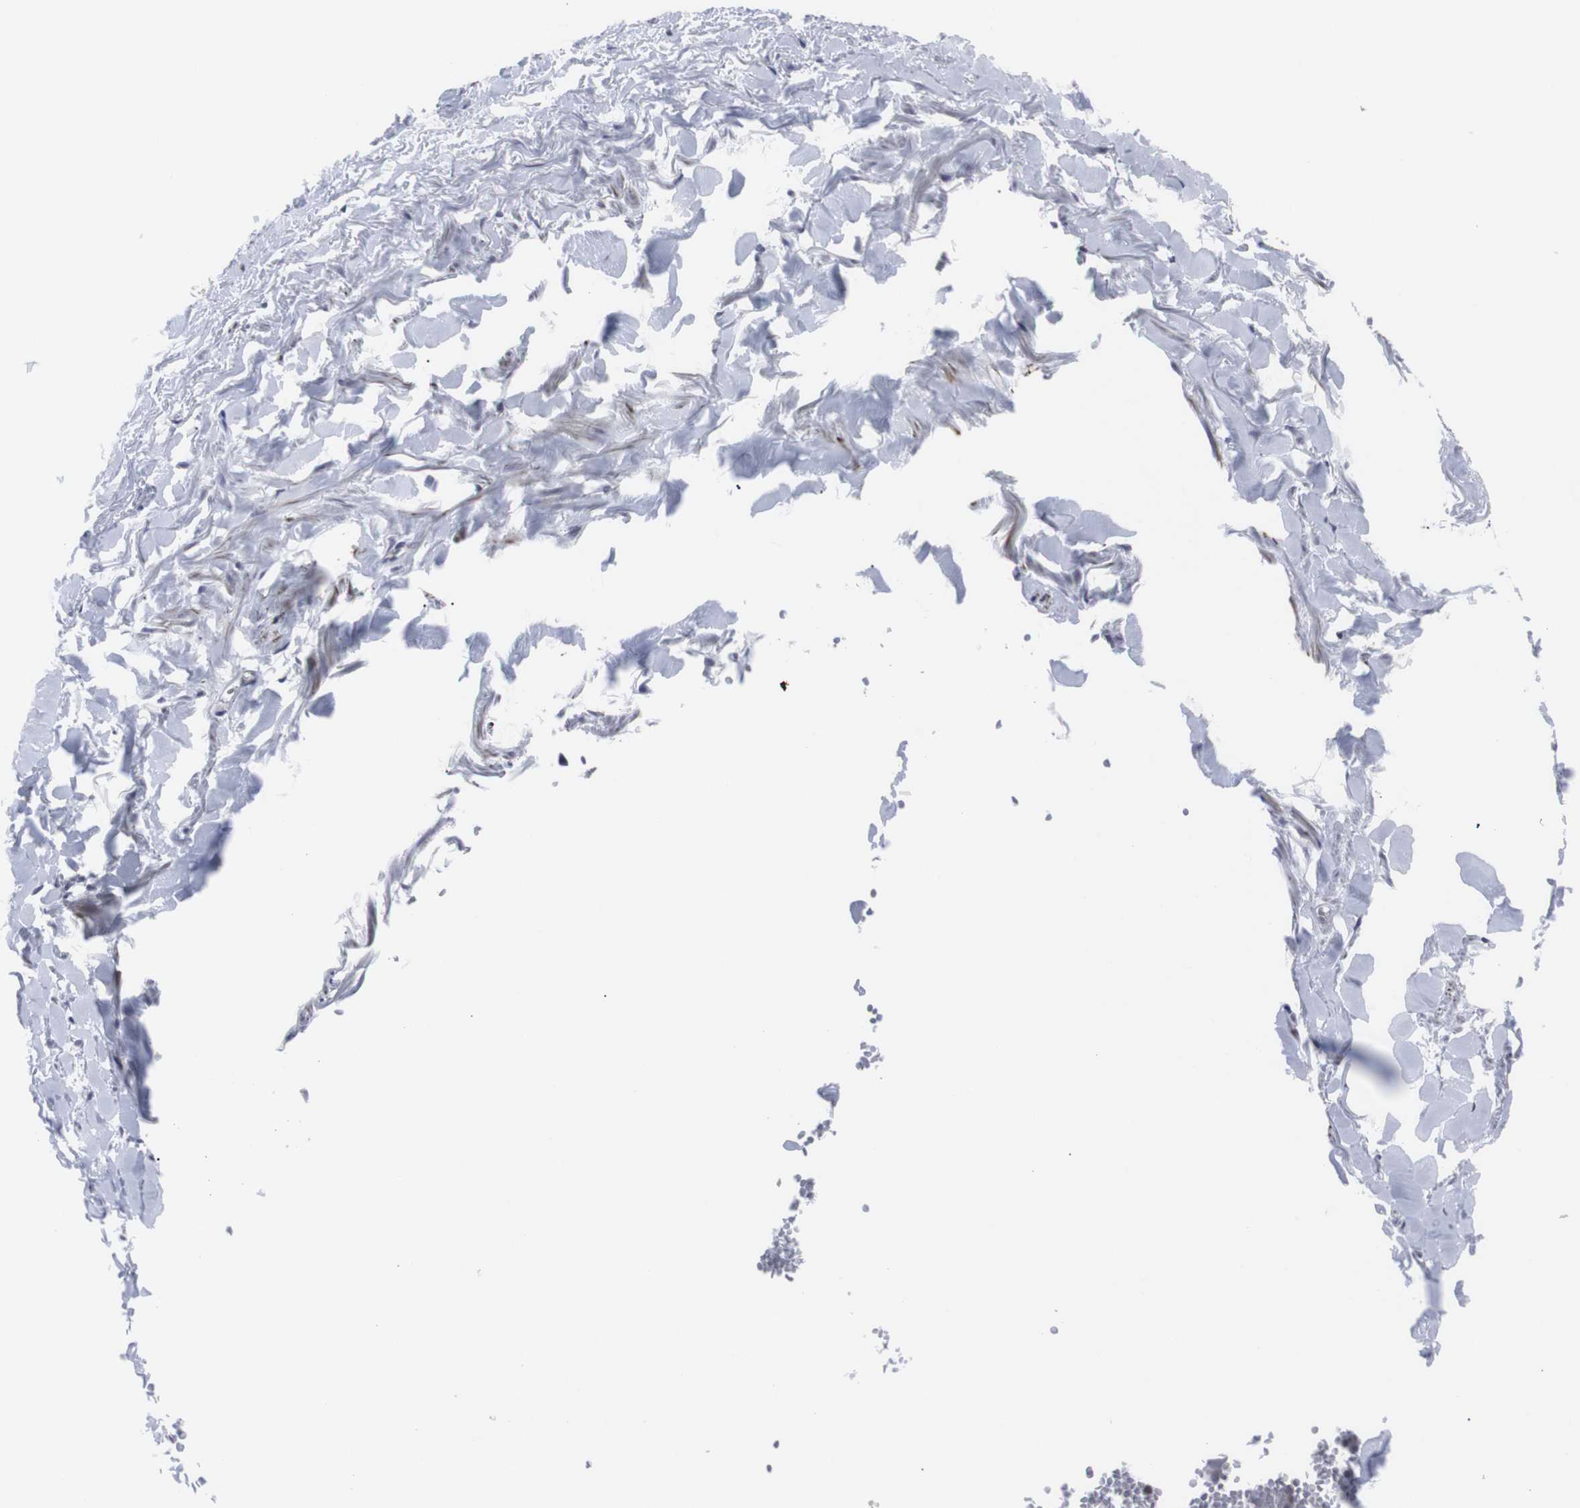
{"staining": {"intensity": "negative", "quantity": "none", "location": "none"}, "tissue": "adipose tissue", "cell_type": "Adipocytes", "image_type": "normal", "snomed": [{"axis": "morphology", "description": "Normal tissue, NOS"}, {"axis": "topography", "description": "Adipose tissue"}, {"axis": "topography", "description": "Peripheral nerve tissue"}], "caption": "This is an immunohistochemistry (IHC) image of normal human adipose tissue. There is no positivity in adipocytes.", "gene": "HPRT1", "patient": {"sex": "male", "age": 52}}